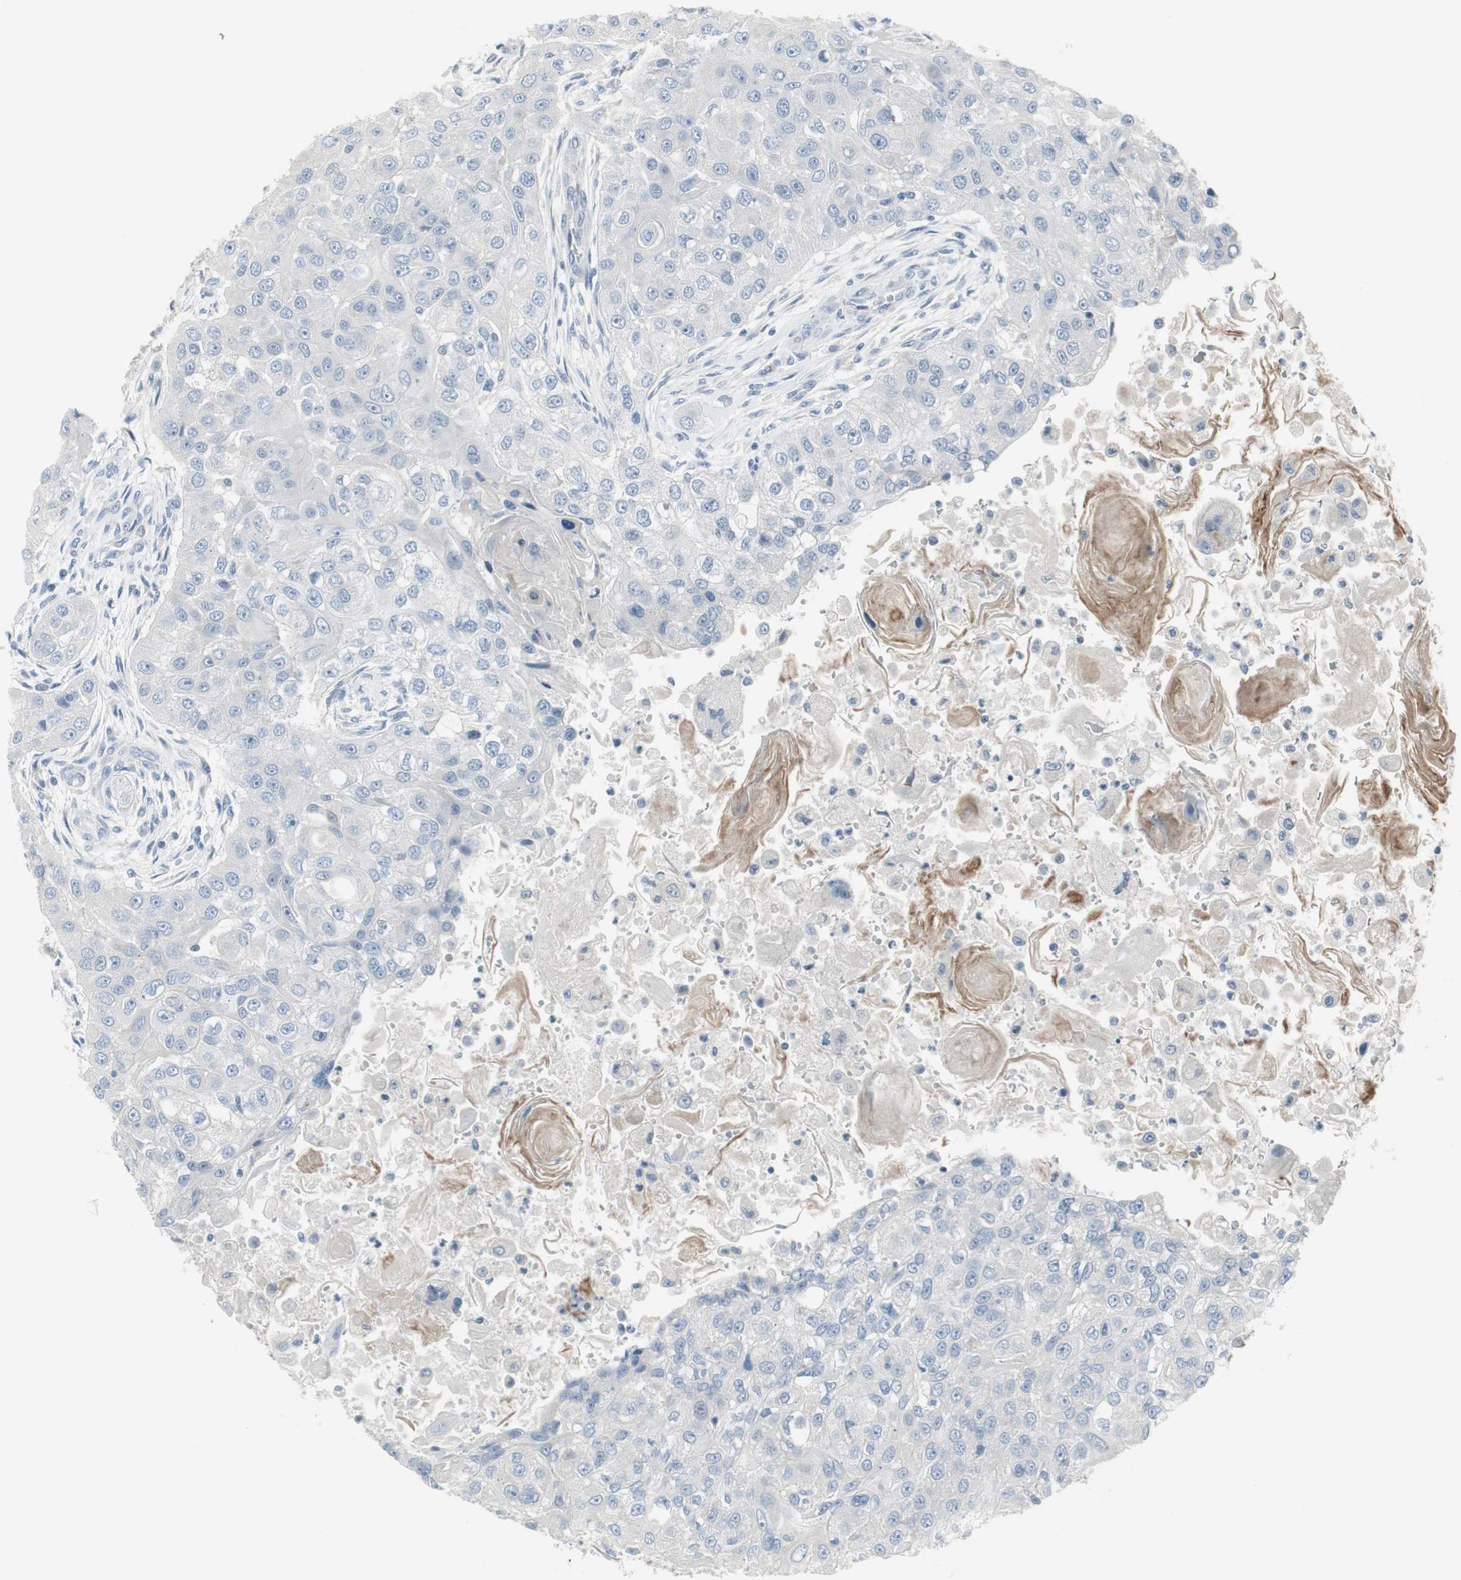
{"staining": {"intensity": "negative", "quantity": "none", "location": "none"}, "tissue": "head and neck cancer", "cell_type": "Tumor cells", "image_type": "cancer", "snomed": [{"axis": "morphology", "description": "Normal tissue, NOS"}, {"axis": "morphology", "description": "Squamous cell carcinoma, NOS"}, {"axis": "topography", "description": "Skeletal muscle"}, {"axis": "topography", "description": "Head-Neck"}], "caption": "This photomicrograph is of squamous cell carcinoma (head and neck) stained with IHC to label a protein in brown with the nuclei are counter-stained blue. There is no staining in tumor cells.", "gene": "PIGR", "patient": {"sex": "male", "age": 51}}